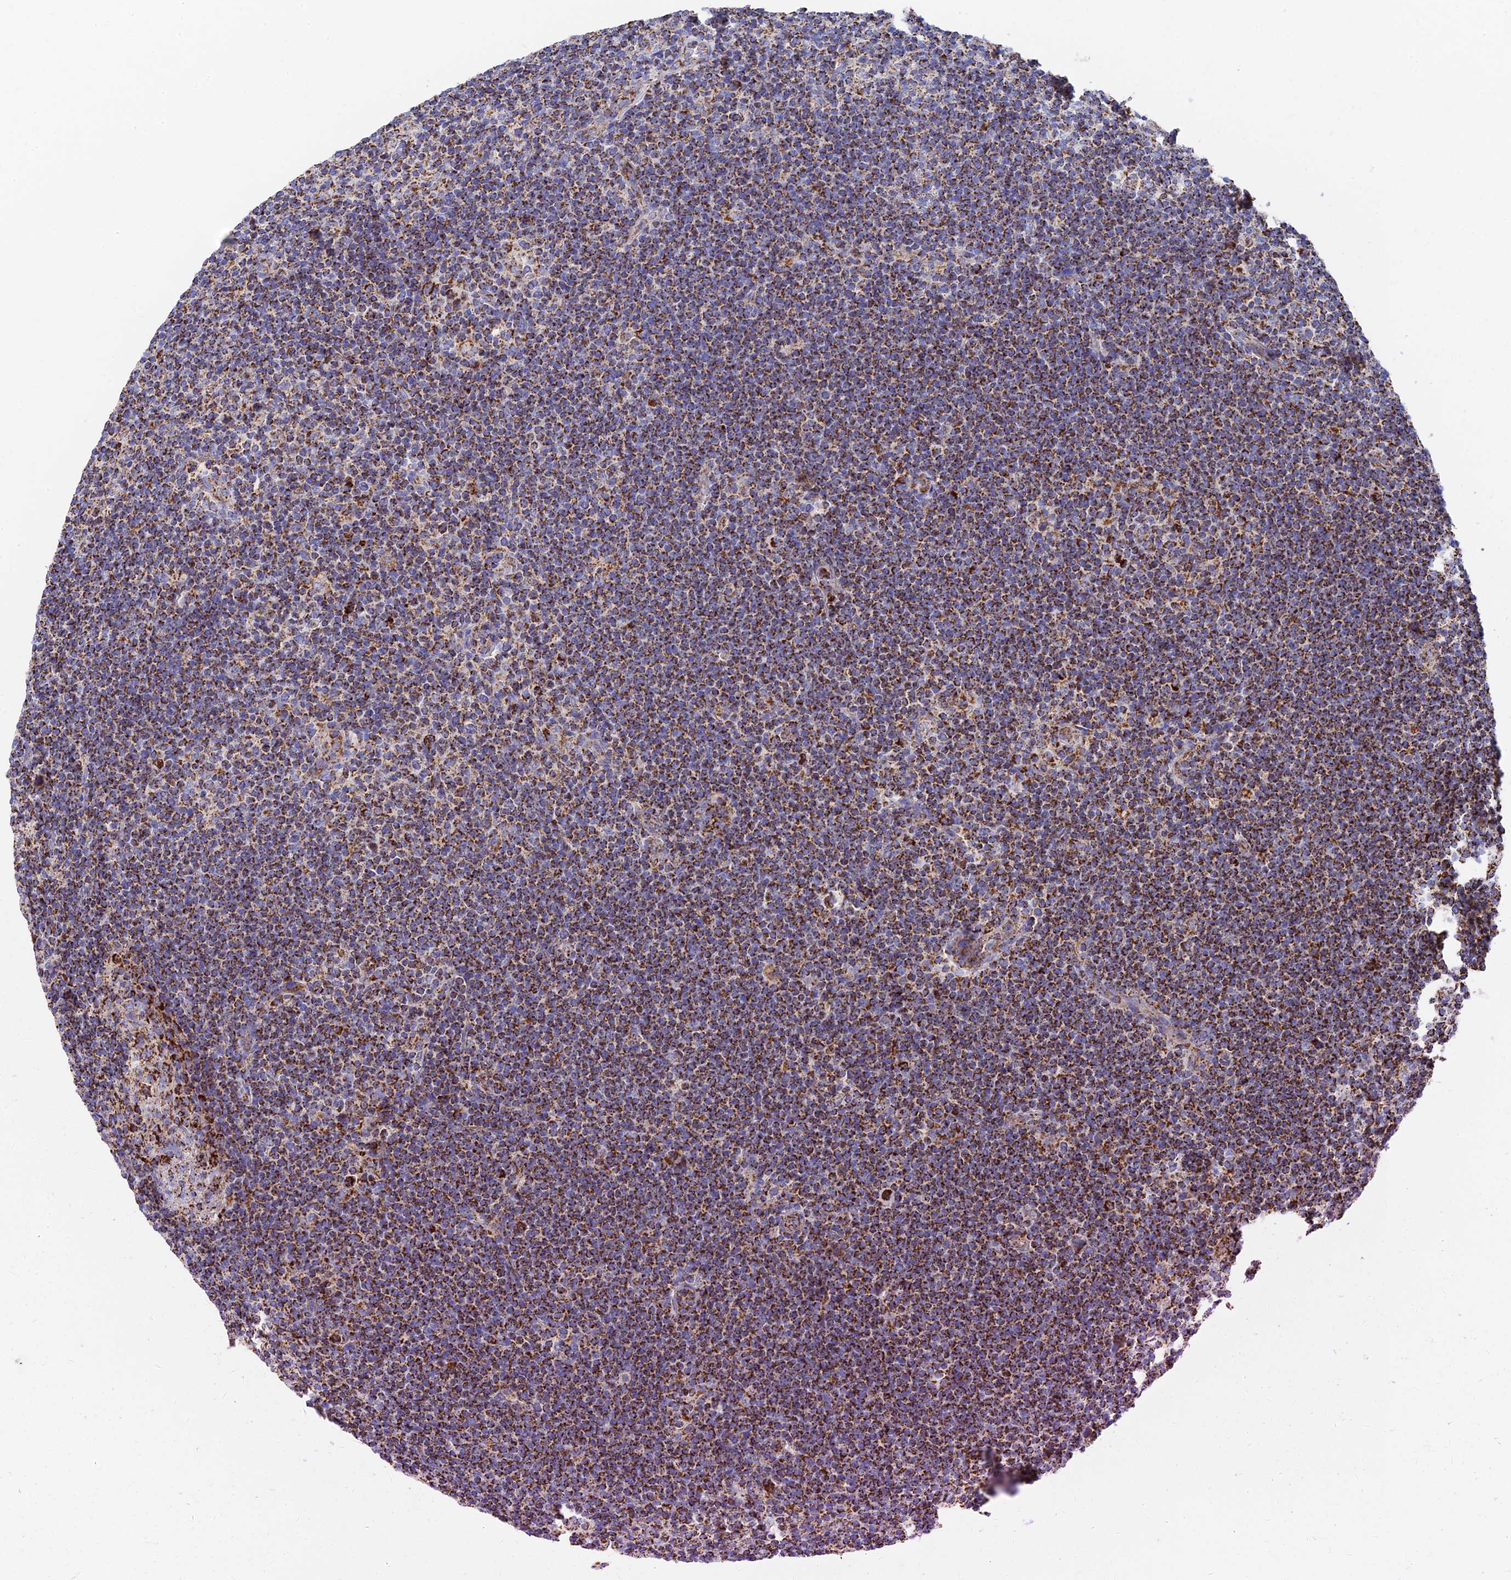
{"staining": {"intensity": "strong", "quantity": ">75%", "location": "cytoplasmic/membranous"}, "tissue": "lymphoma", "cell_type": "Tumor cells", "image_type": "cancer", "snomed": [{"axis": "morphology", "description": "Hodgkin's disease, NOS"}, {"axis": "topography", "description": "Lymph node"}], "caption": "Immunohistochemistry (IHC) micrograph of neoplastic tissue: human Hodgkin's disease stained using IHC displays high levels of strong protein expression localized specifically in the cytoplasmic/membranous of tumor cells, appearing as a cytoplasmic/membranous brown color.", "gene": "HAUS8", "patient": {"sex": "female", "age": 57}}